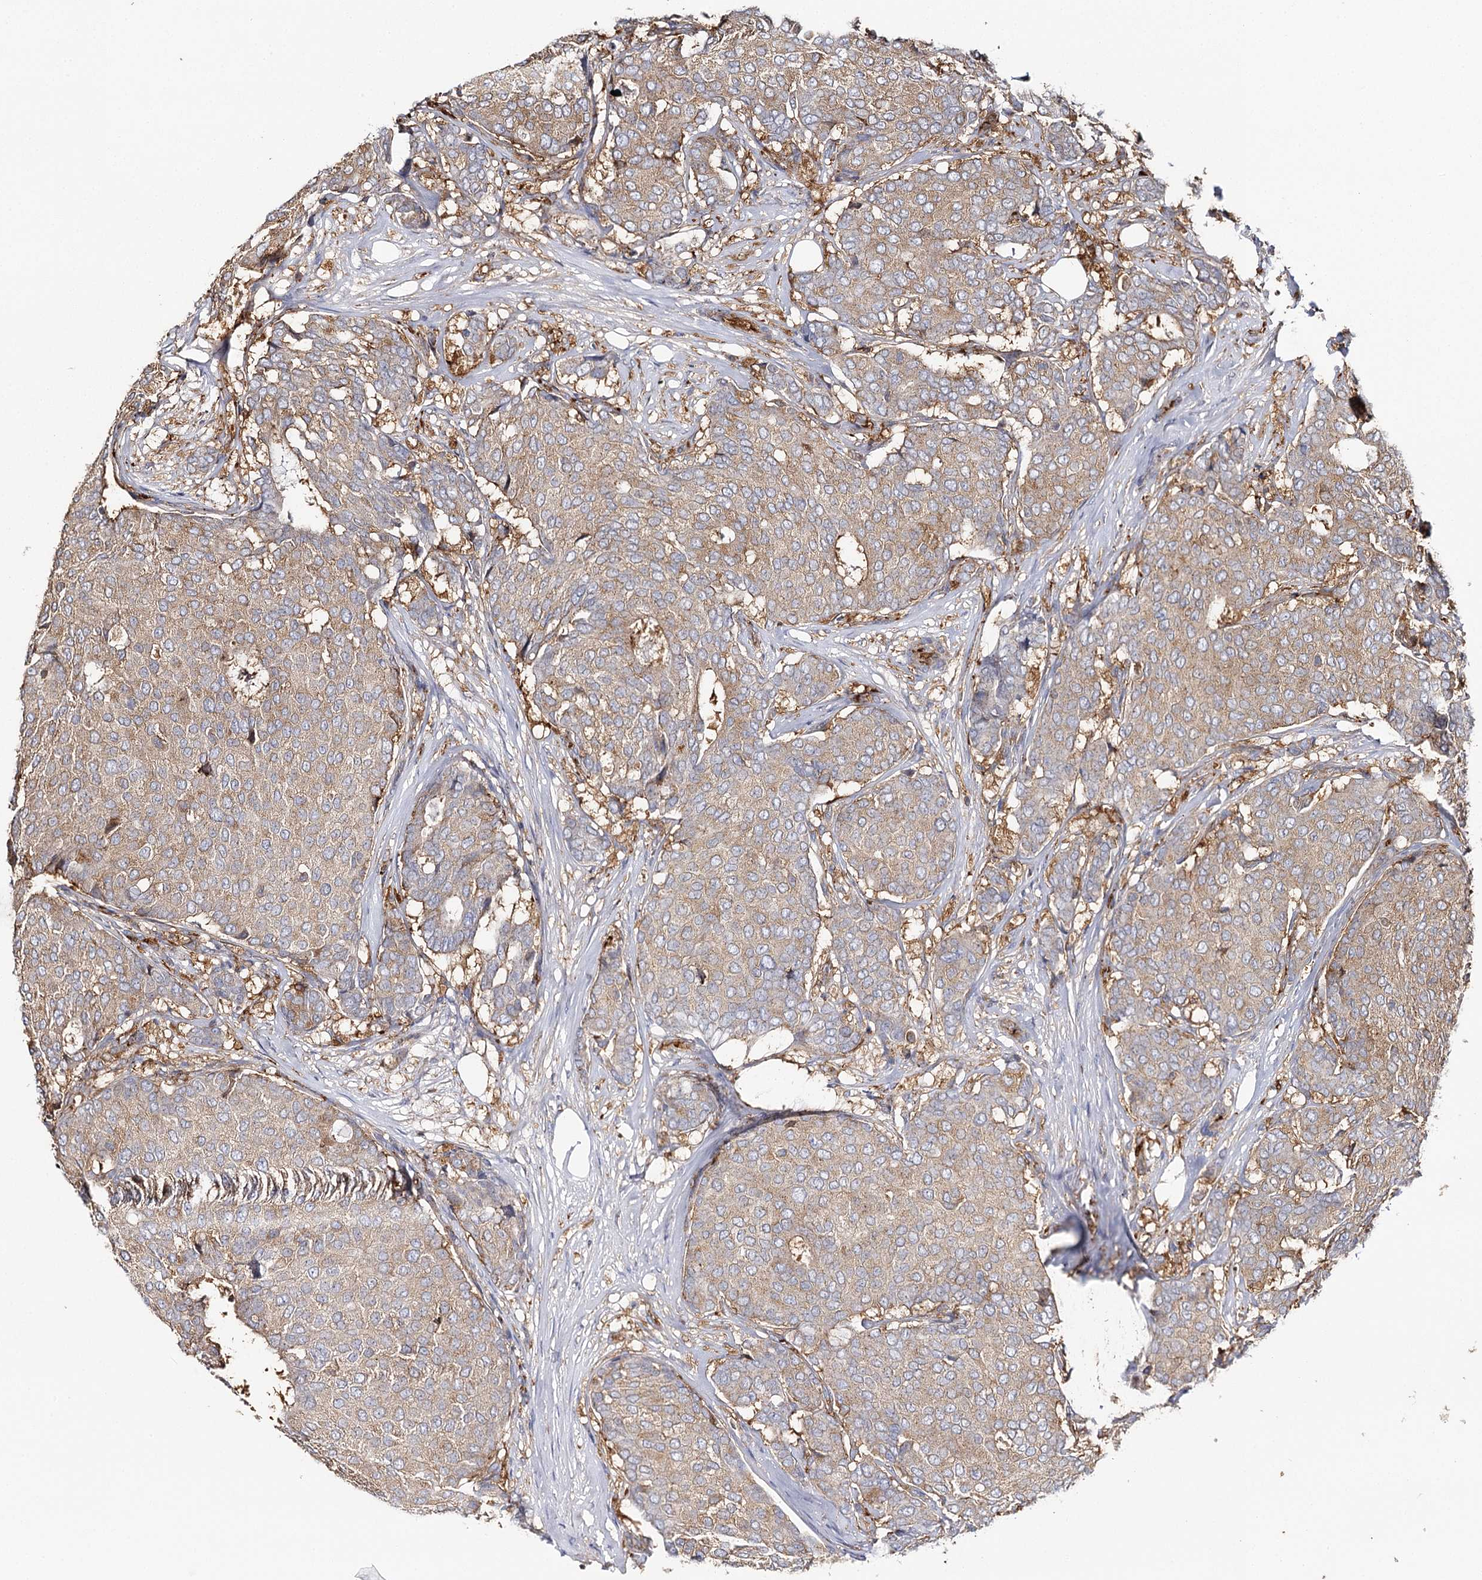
{"staining": {"intensity": "weak", "quantity": ">75%", "location": "cytoplasmic/membranous"}, "tissue": "breast cancer", "cell_type": "Tumor cells", "image_type": "cancer", "snomed": [{"axis": "morphology", "description": "Duct carcinoma"}, {"axis": "topography", "description": "Breast"}], "caption": "Weak cytoplasmic/membranous protein staining is appreciated in about >75% of tumor cells in invasive ductal carcinoma (breast).", "gene": "SEC24B", "patient": {"sex": "female", "age": 75}}